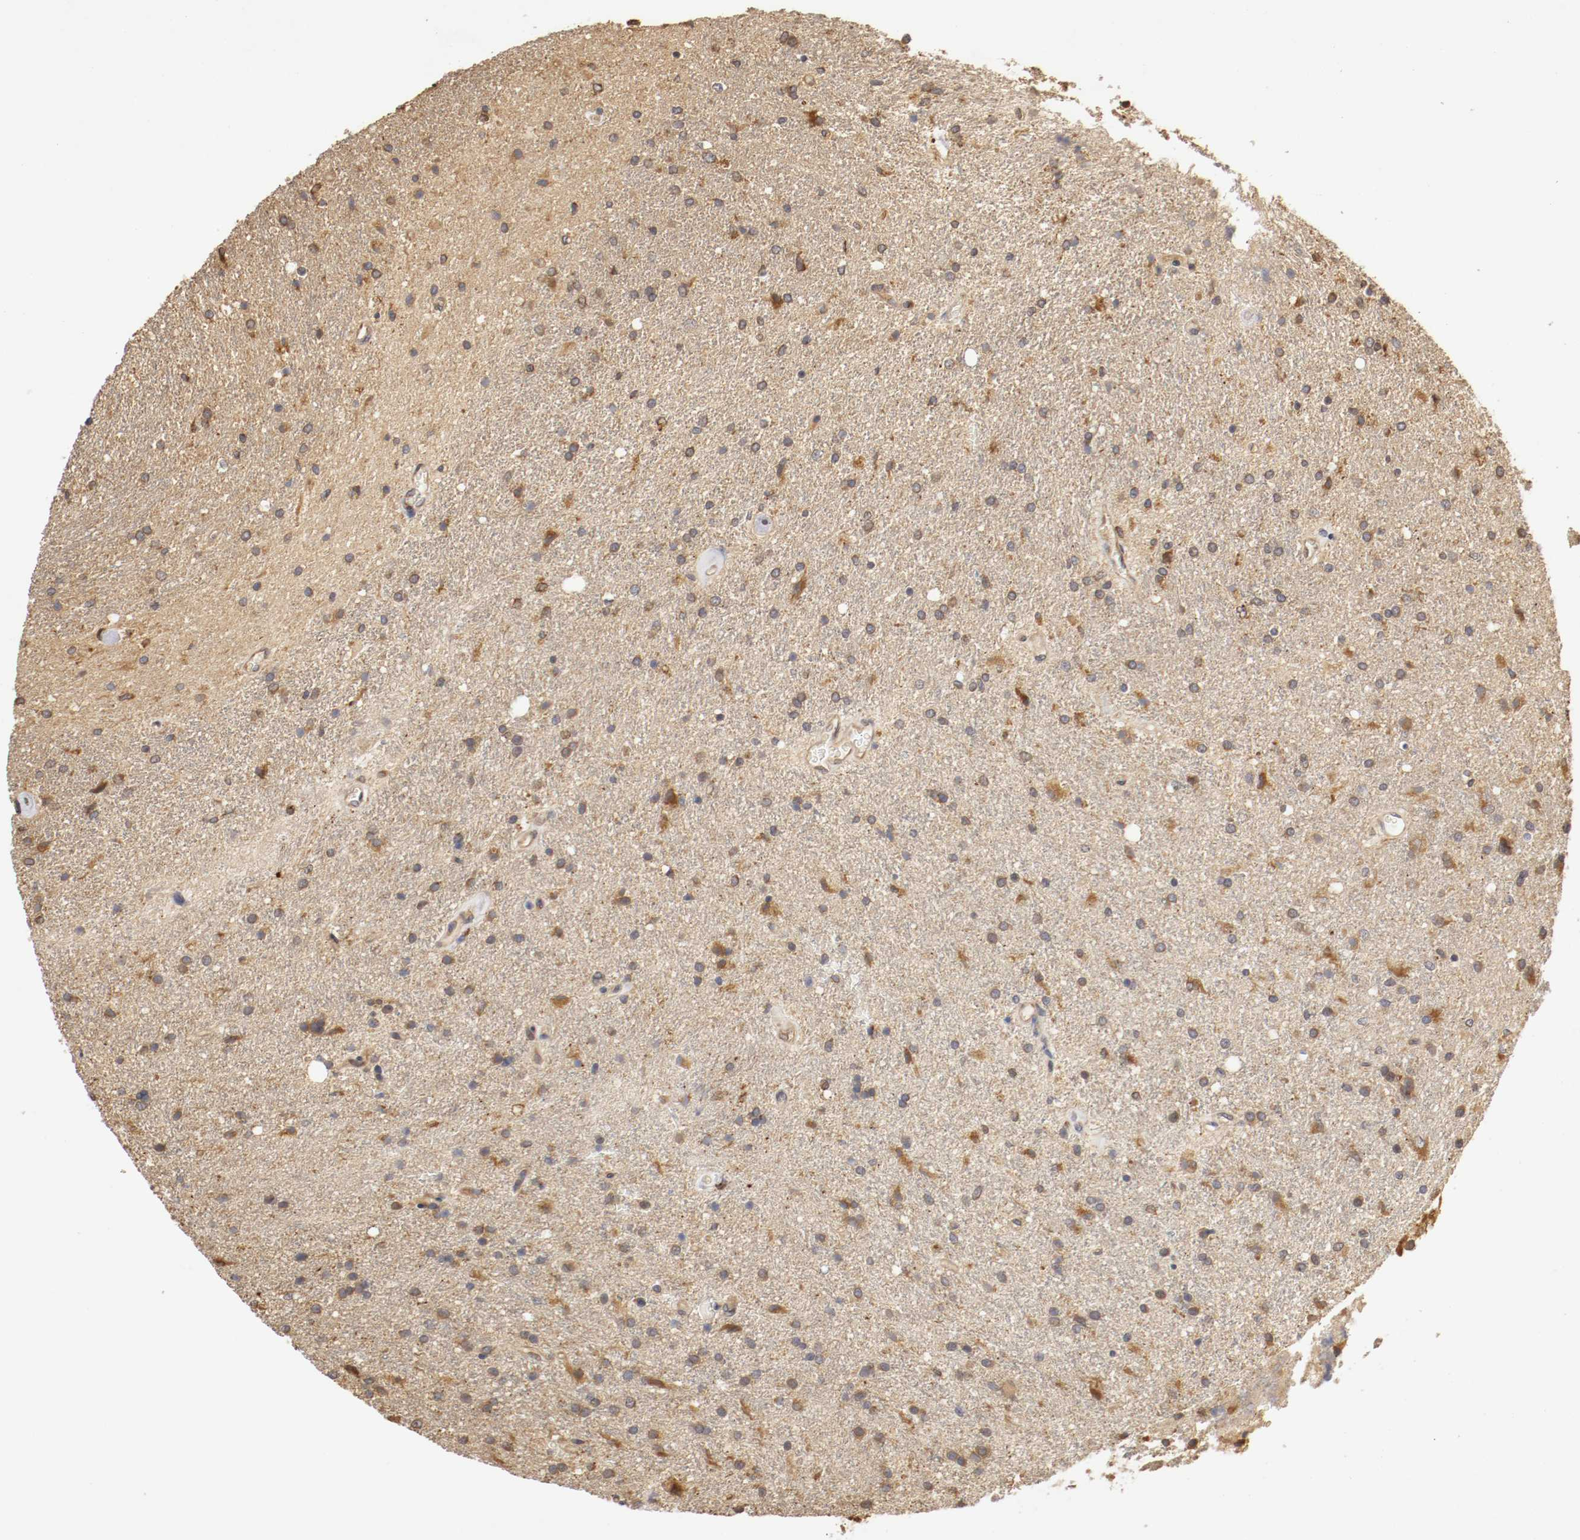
{"staining": {"intensity": "moderate", "quantity": ">75%", "location": "cytoplasmic/membranous"}, "tissue": "glioma", "cell_type": "Tumor cells", "image_type": "cancer", "snomed": [{"axis": "morphology", "description": "Normal tissue, NOS"}, {"axis": "morphology", "description": "Glioma, malignant, High grade"}, {"axis": "topography", "description": "Cerebral cortex"}], "caption": "Approximately >75% of tumor cells in malignant glioma (high-grade) show moderate cytoplasmic/membranous protein positivity as visualized by brown immunohistochemical staining.", "gene": "VEZT", "patient": {"sex": "male", "age": 56}}